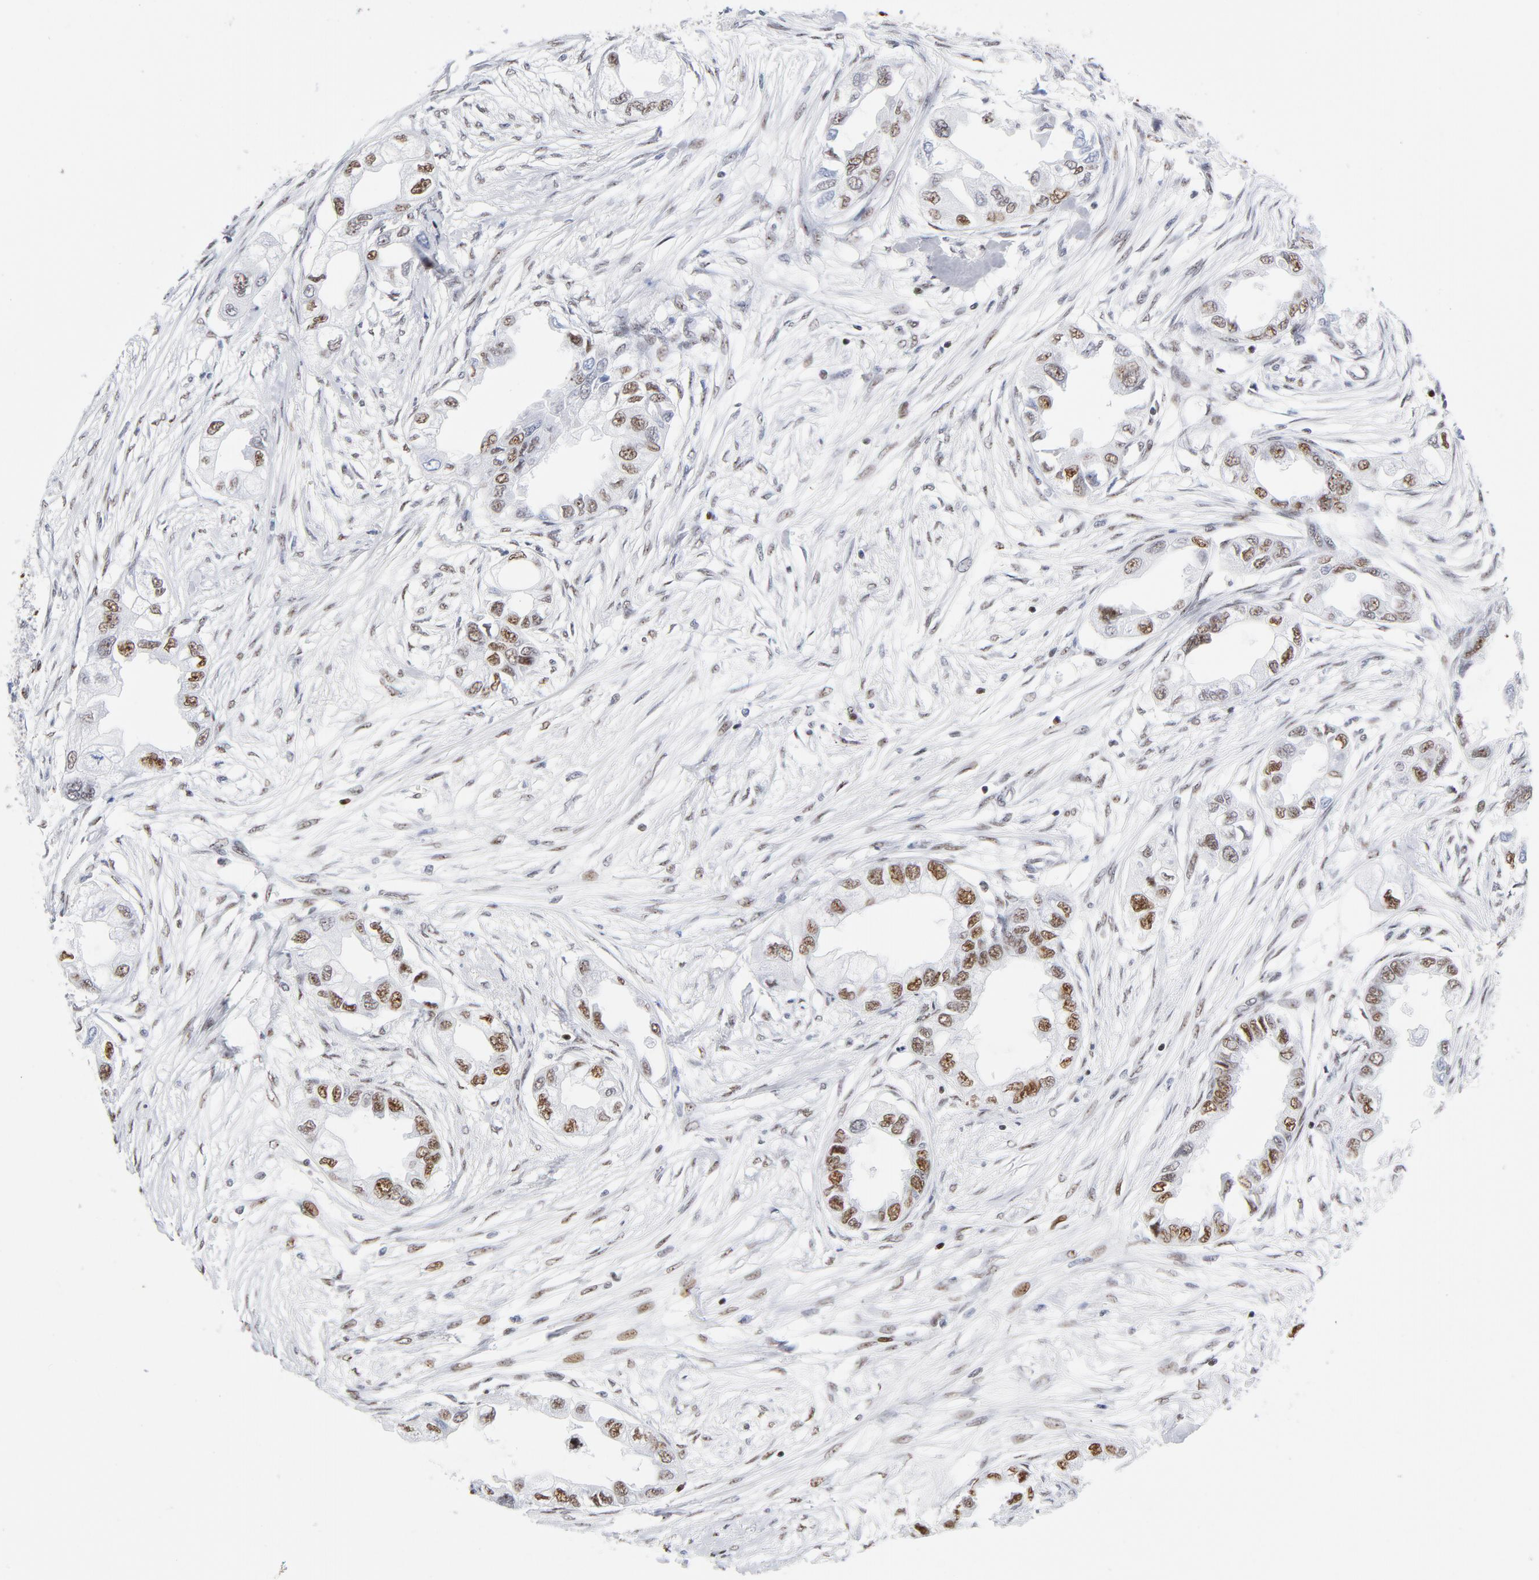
{"staining": {"intensity": "strong", "quantity": ">75%", "location": "nuclear"}, "tissue": "endometrial cancer", "cell_type": "Tumor cells", "image_type": "cancer", "snomed": [{"axis": "morphology", "description": "Adenocarcinoma, NOS"}, {"axis": "topography", "description": "Endometrium"}], "caption": "A histopathology image showing strong nuclear expression in about >75% of tumor cells in endometrial cancer (adenocarcinoma), as visualized by brown immunohistochemical staining.", "gene": "XRCC5", "patient": {"sex": "female", "age": 67}}